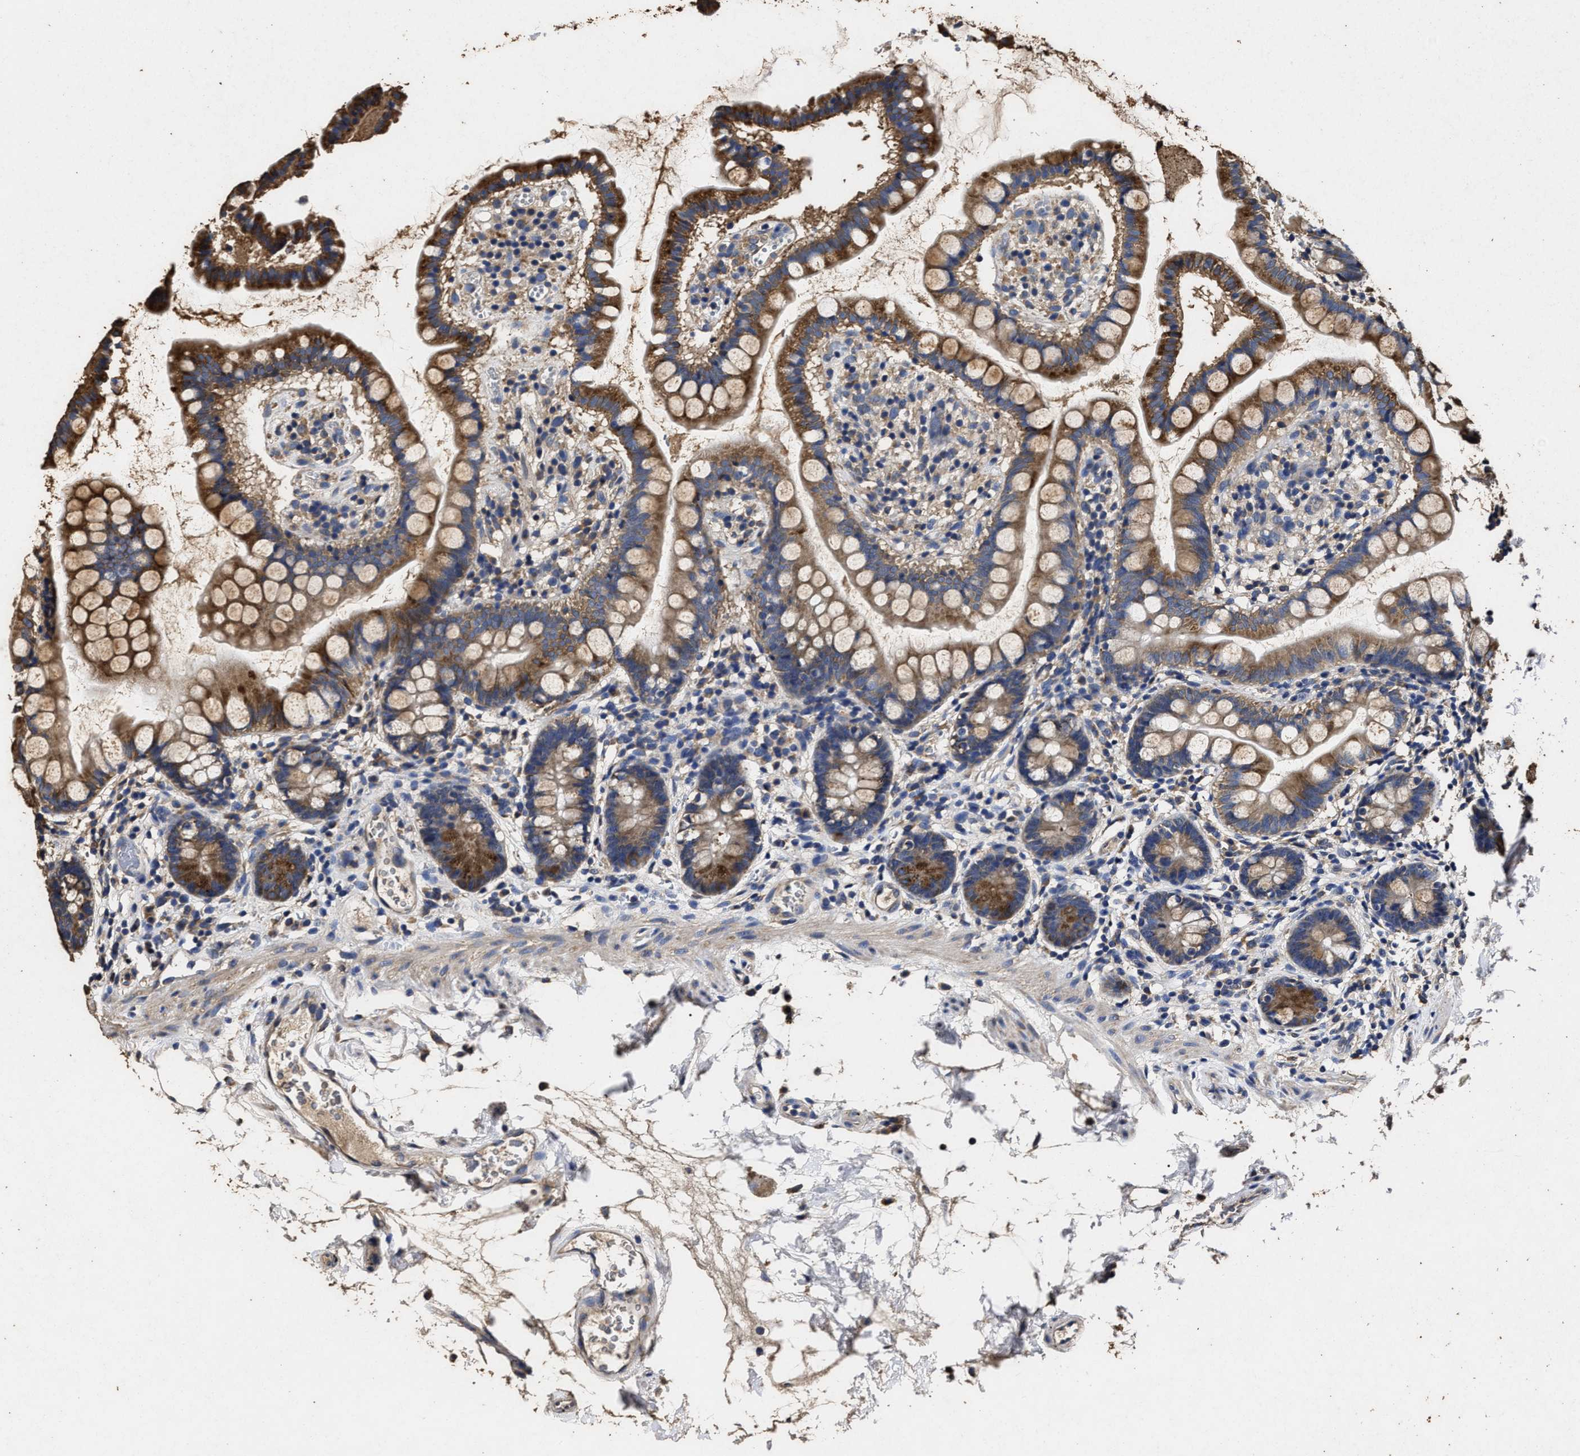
{"staining": {"intensity": "moderate", "quantity": ">75%", "location": "cytoplasmic/membranous"}, "tissue": "small intestine", "cell_type": "Glandular cells", "image_type": "normal", "snomed": [{"axis": "morphology", "description": "Normal tissue, NOS"}, {"axis": "topography", "description": "Small intestine"}], "caption": "An image of human small intestine stained for a protein displays moderate cytoplasmic/membranous brown staining in glandular cells.", "gene": "PPM1K", "patient": {"sex": "female", "age": 84}}